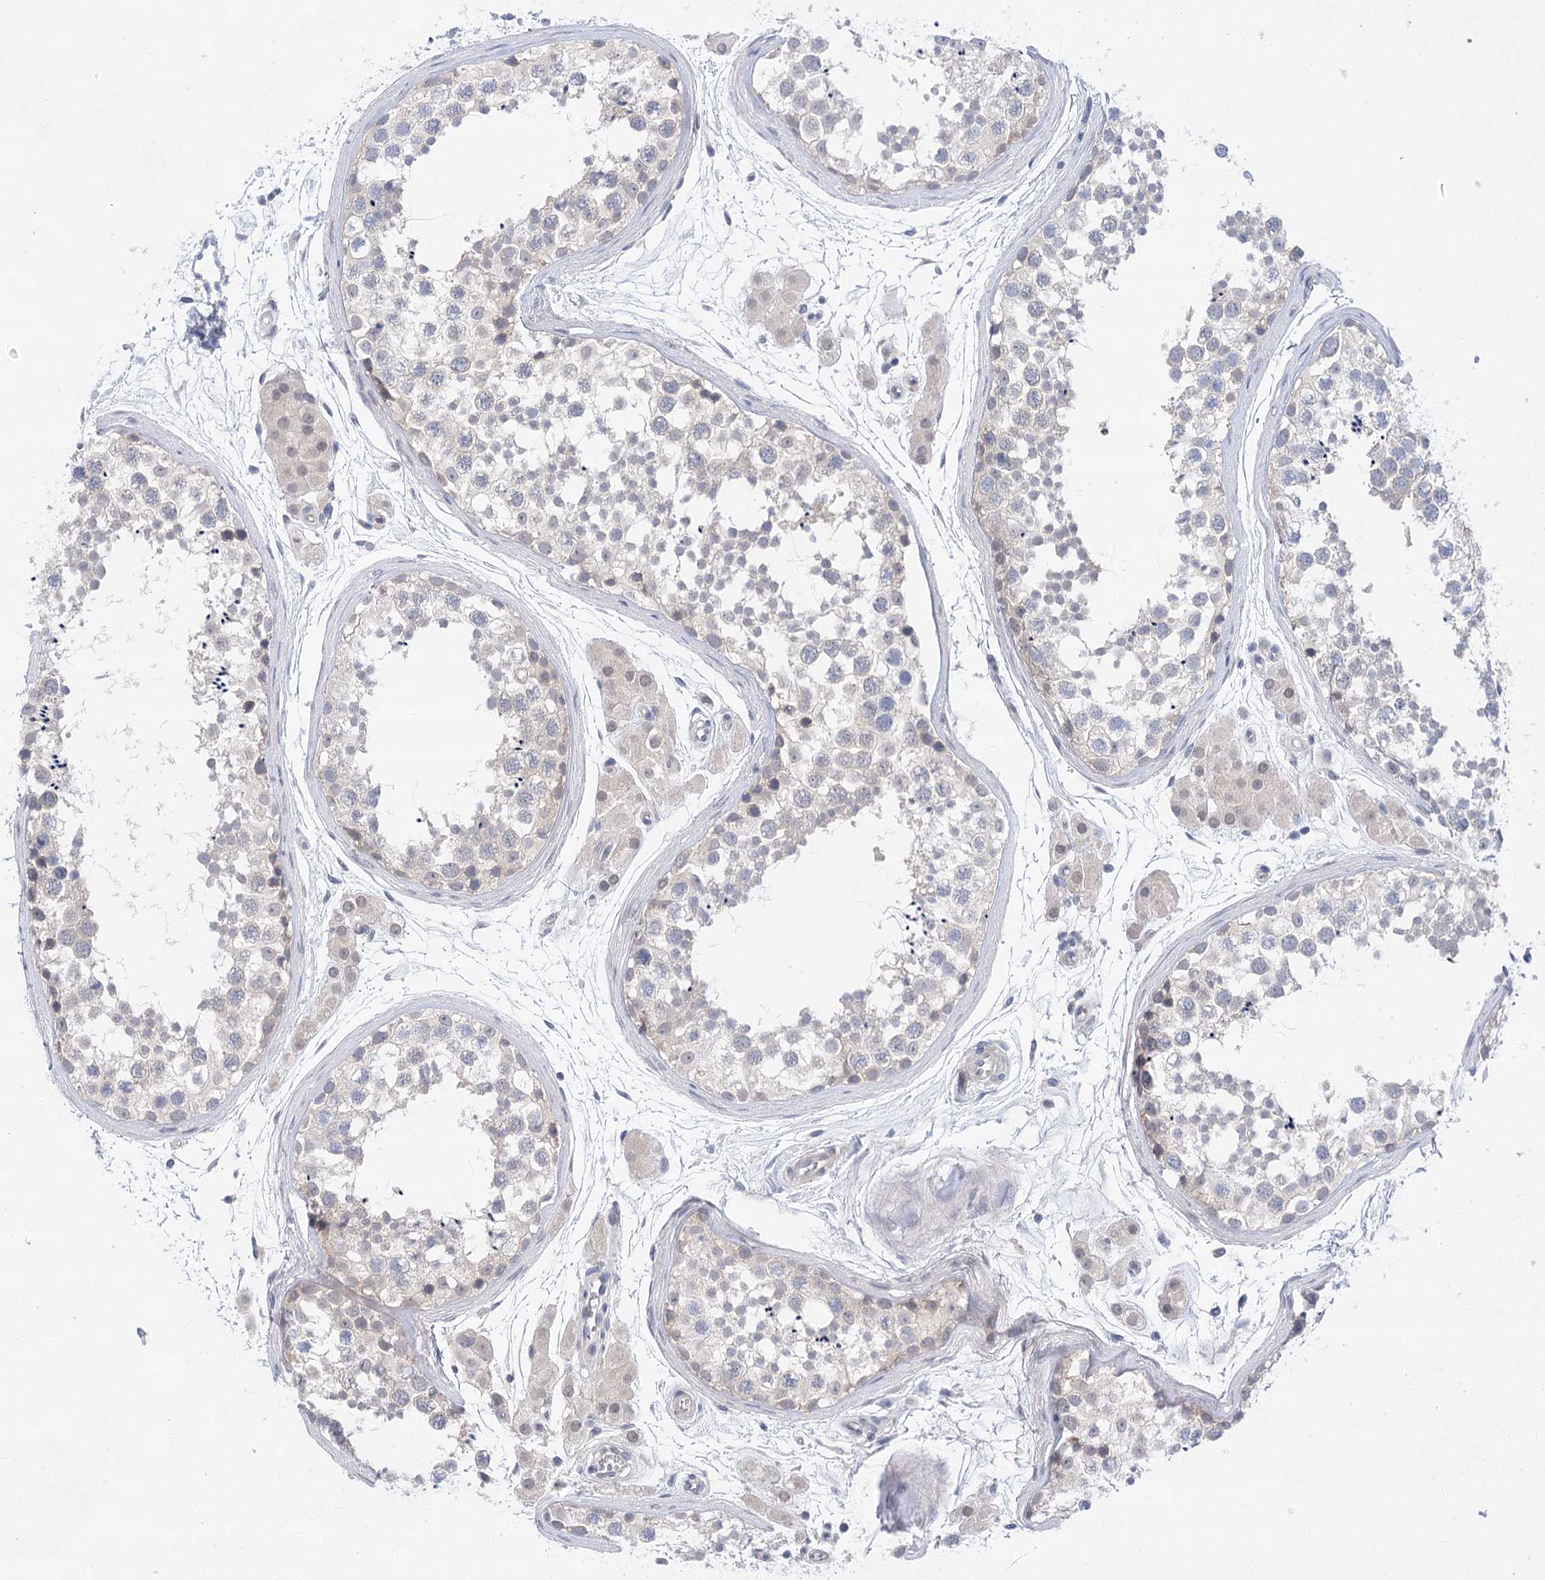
{"staining": {"intensity": "negative", "quantity": "none", "location": "none"}, "tissue": "testis", "cell_type": "Cells in seminiferous ducts", "image_type": "normal", "snomed": [{"axis": "morphology", "description": "Normal tissue, NOS"}, {"axis": "topography", "description": "Testis"}], "caption": "IHC of normal human testis shows no expression in cells in seminiferous ducts. Nuclei are stained in blue.", "gene": "LALBA", "patient": {"sex": "male", "age": 56}}